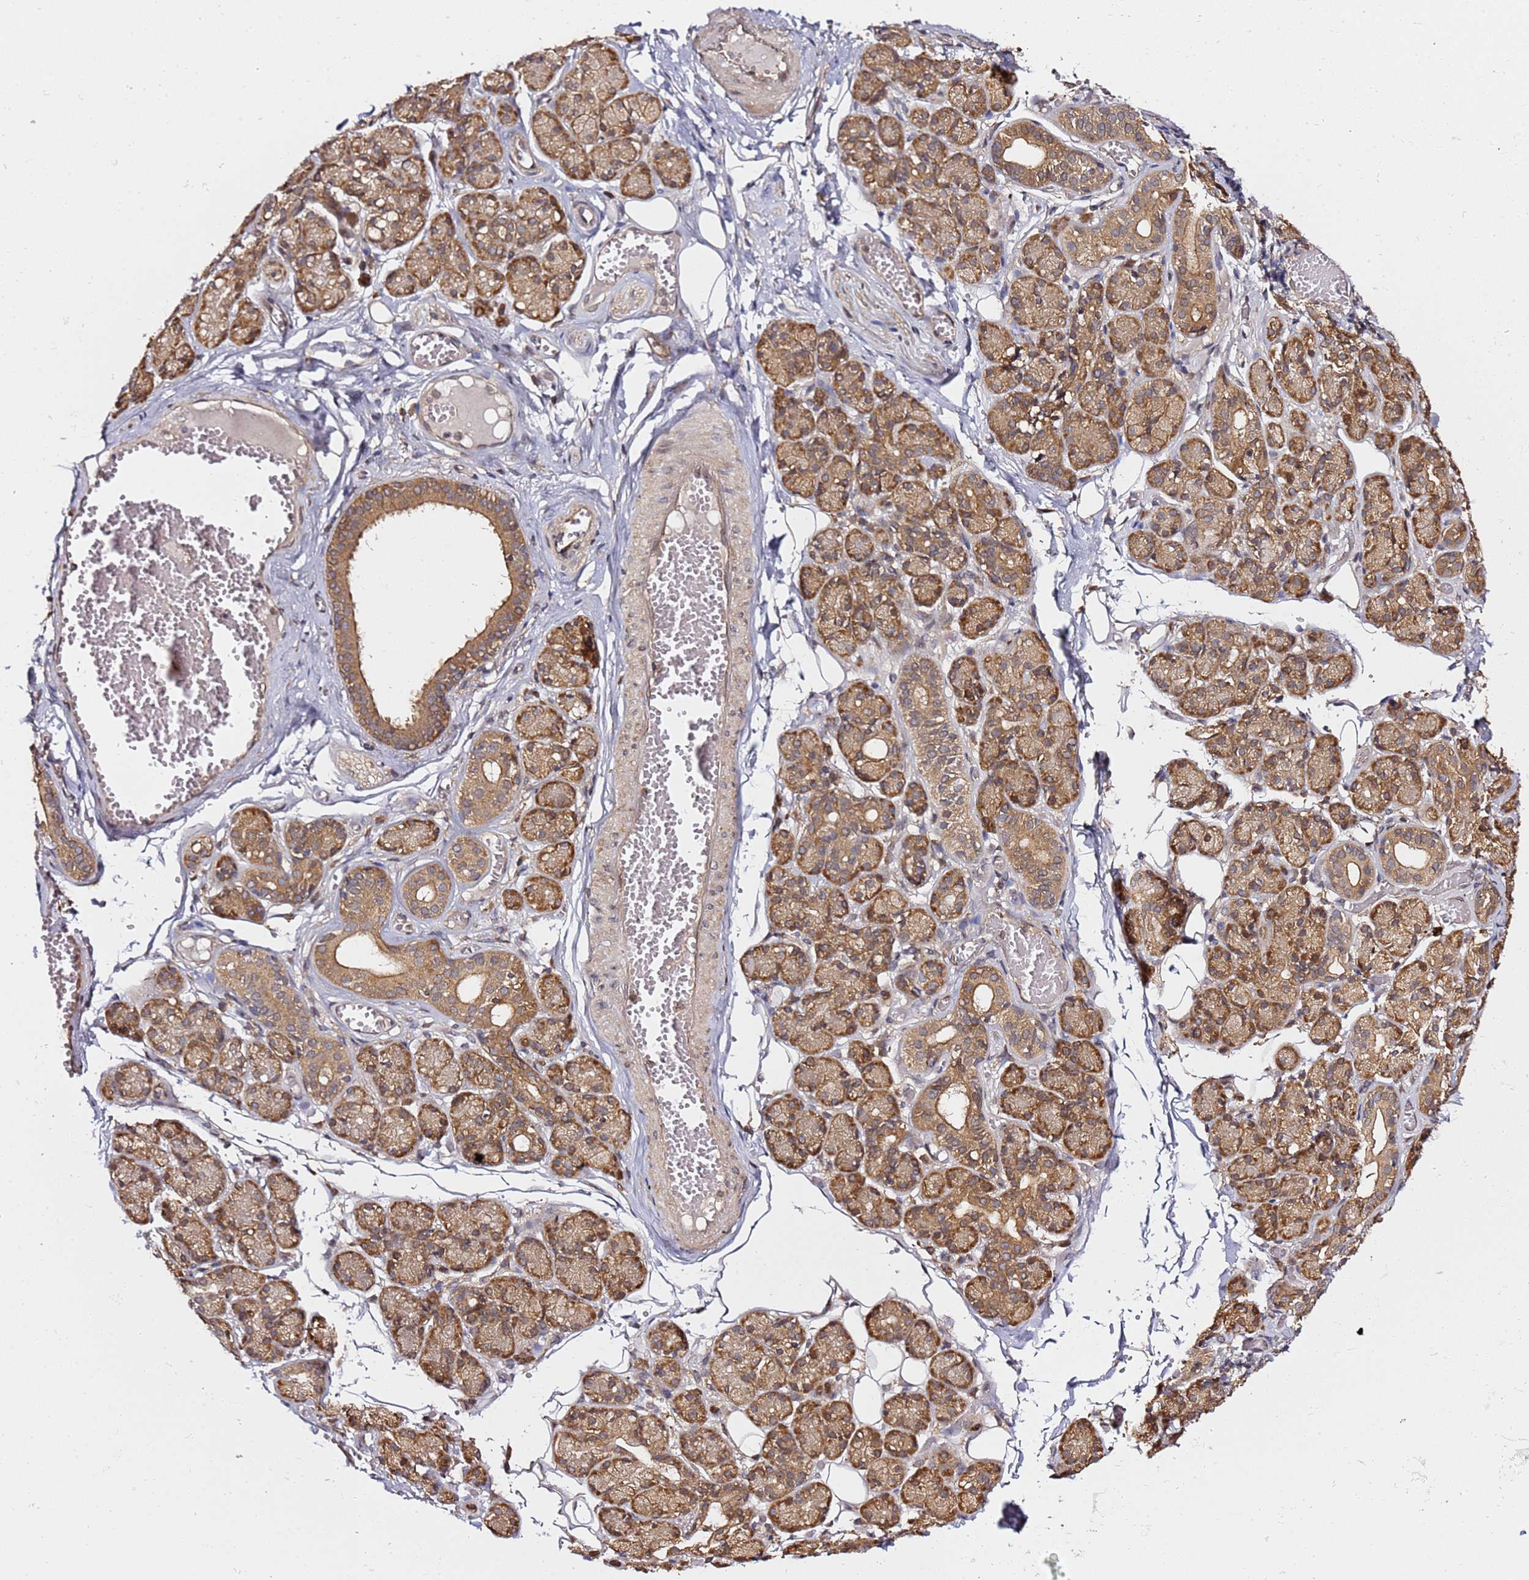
{"staining": {"intensity": "strong", "quantity": ">75%", "location": "cytoplasmic/membranous"}, "tissue": "salivary gland", "cell_type": "Glandular cells", "image_type": "normal", "snomed": [{"axis": "morphology", "description": "Normal tissue, NOS"}, {"axis": "topography", "description": "Salivary gland"}], "caption": "Glandular cells reveal high levels of strong cytoplasmic/membranous staining in about >75% of cells in unremarkable salivary gland.", "gene": "PRKAB2", "patient": {"sex": "male", "age": 63}}